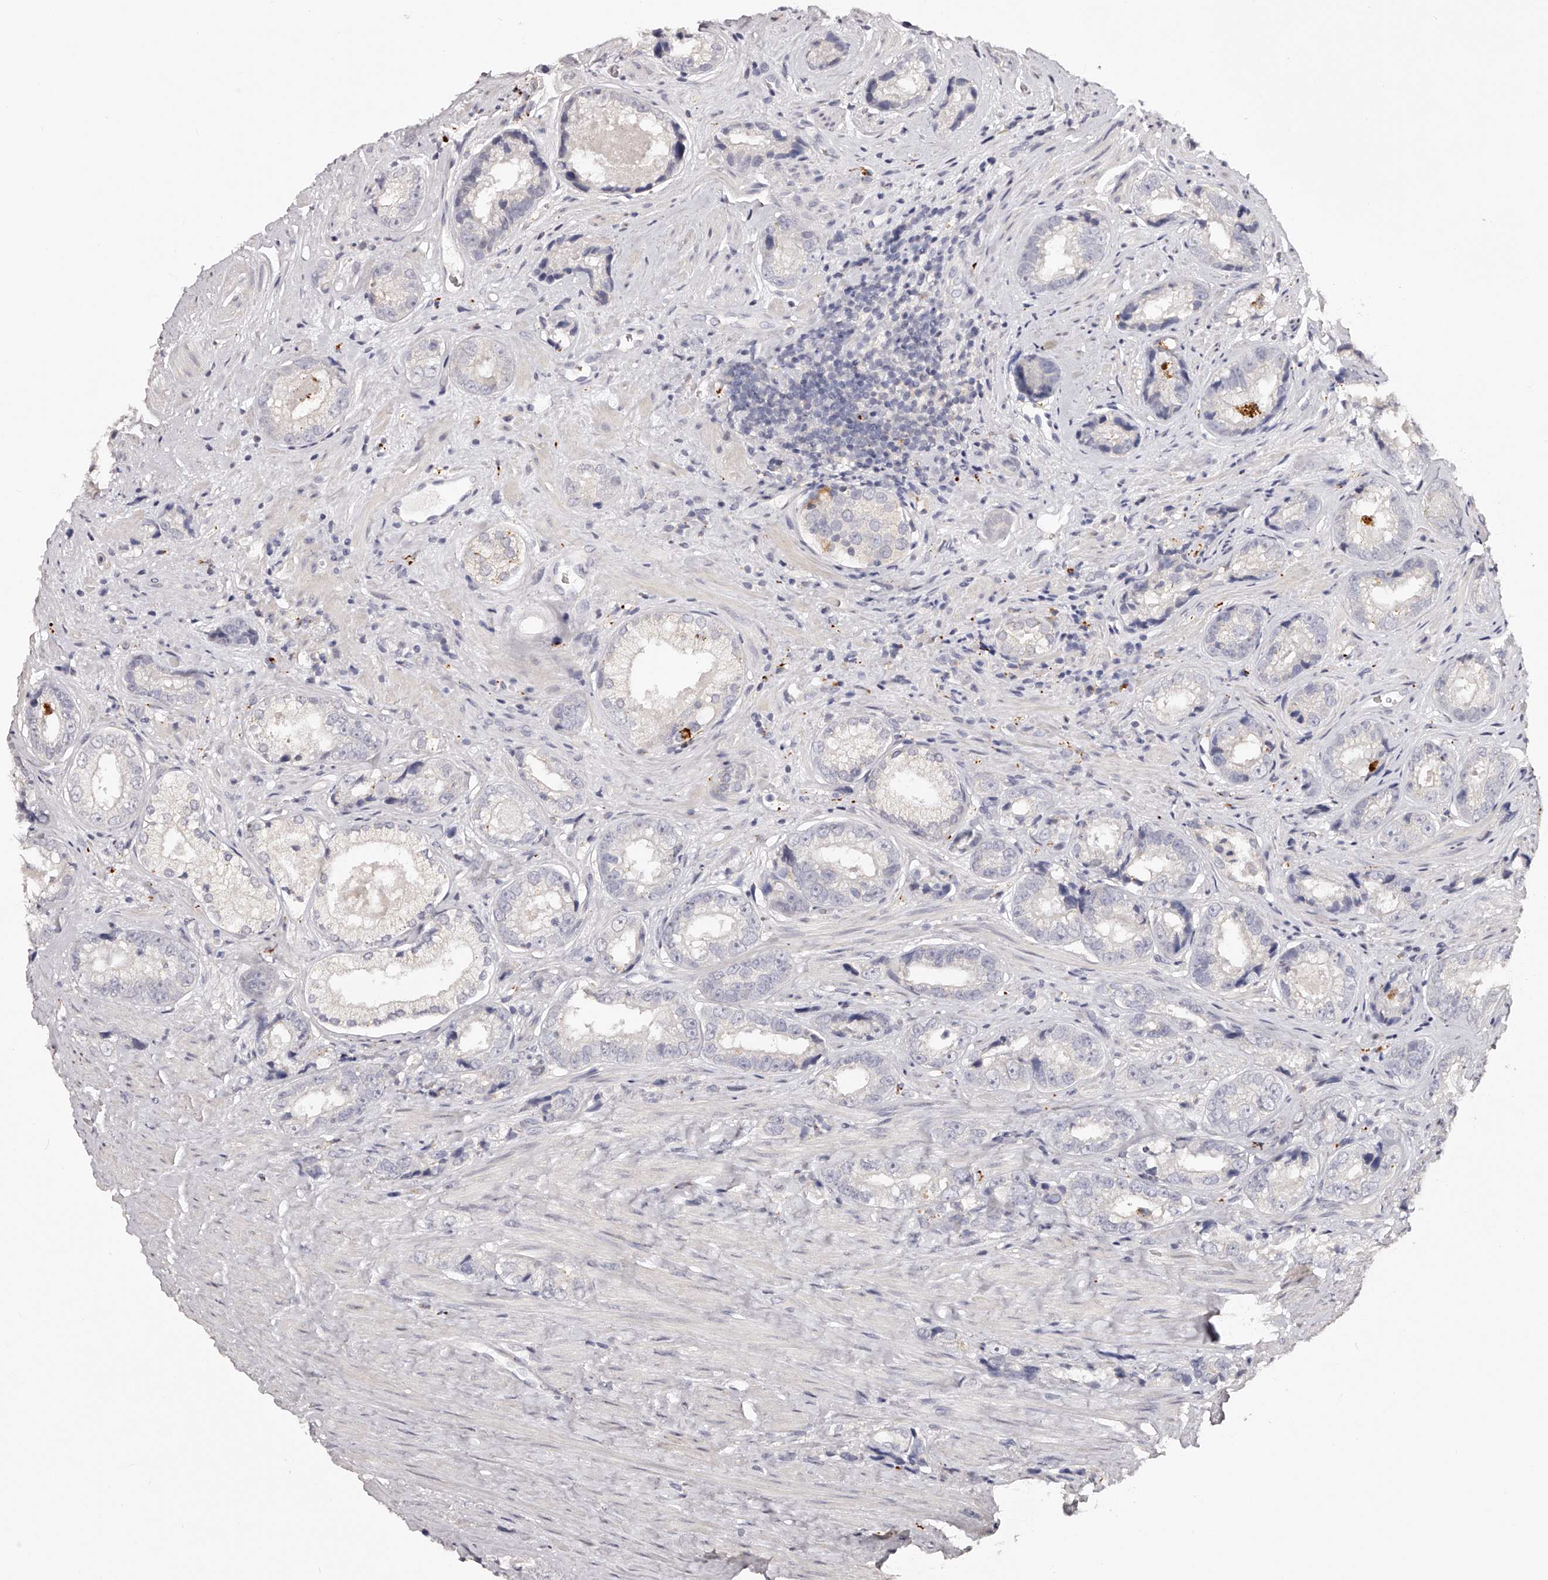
{"staining": {"intensity": "negative", "quantity": "none", "location": "none"}, "tissue": "prostate cancer", "cell_type": "Tumor cells", "image_type": "cancer", "snomed": [{"axis": "morphology", "description": "Adenocarcinoma, High grade"}, {"axis": "topography", "description": "Prostate"}], "caption": "Adenocarcinoma (high-grade) (prostate) stained for a protein using immunohistochemistry demonstrates no staining tumor cells.", "gene": "SLC35D3", "patient": {"sex": "male", "age": 61}}